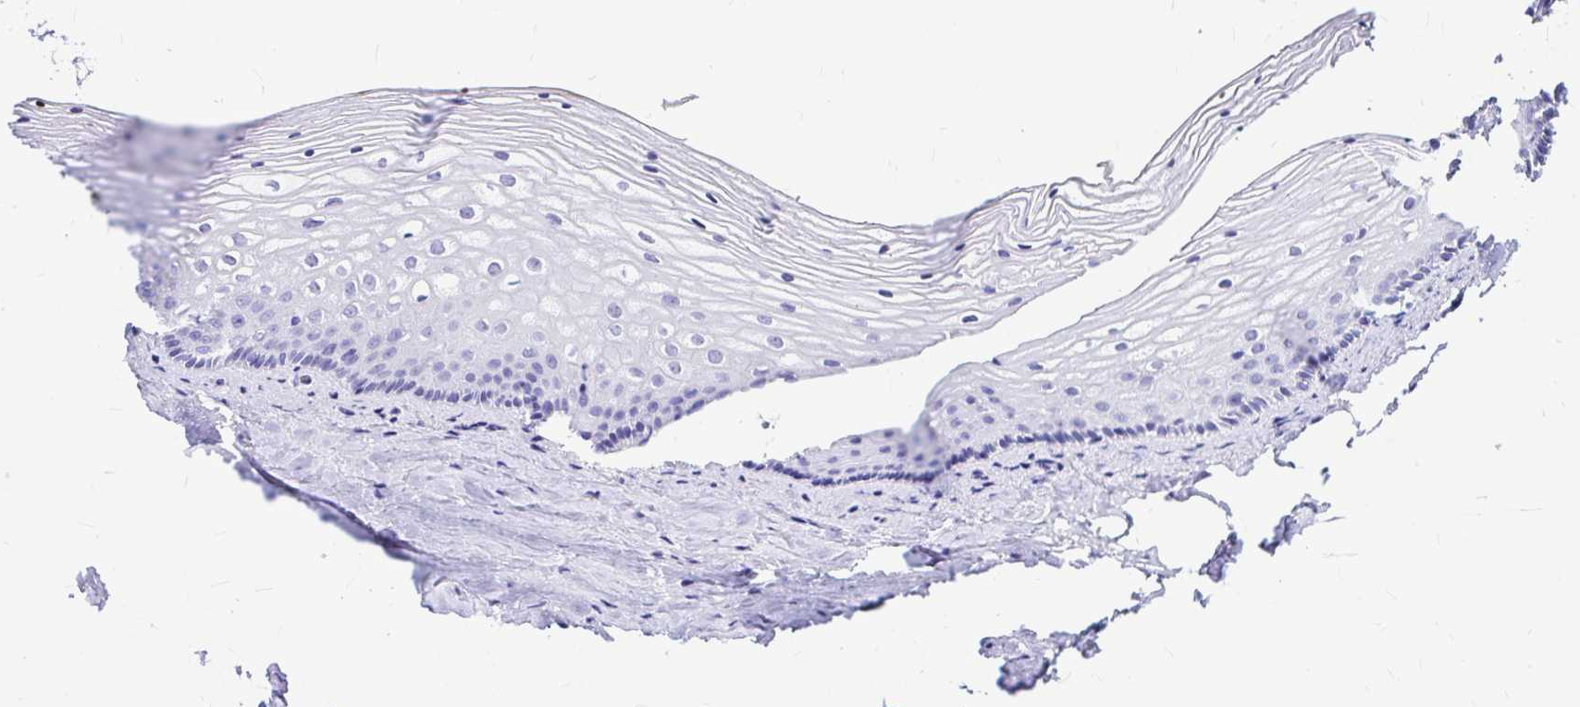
{"staining": {"intensity": "negative", "quantity": "none", "location": "none"}, "tissue": "vagina", "cell_type": "Squamous epithelial cells", "image_type": "normal", "snomed": [{"axis": "morphology", "description": "Normal tissue, NOS"}, {"axis": "topography", "description": "Vagina"}], "caption": "High magnification brightfield microscopy of benign vagina stained with DAB (3,3'-diaminobenzidine) (brown) and counterstained with hematoxylin (blue): squamous epithelial cells show no significant expression. The staining is performed using DAB (3,3'-diaminobenzidine) brown chromogen with nuclei counter-stained in using hematoxylin.", "gene": "CLEC1B", "patient": {"sex": "female", "age": 45}}